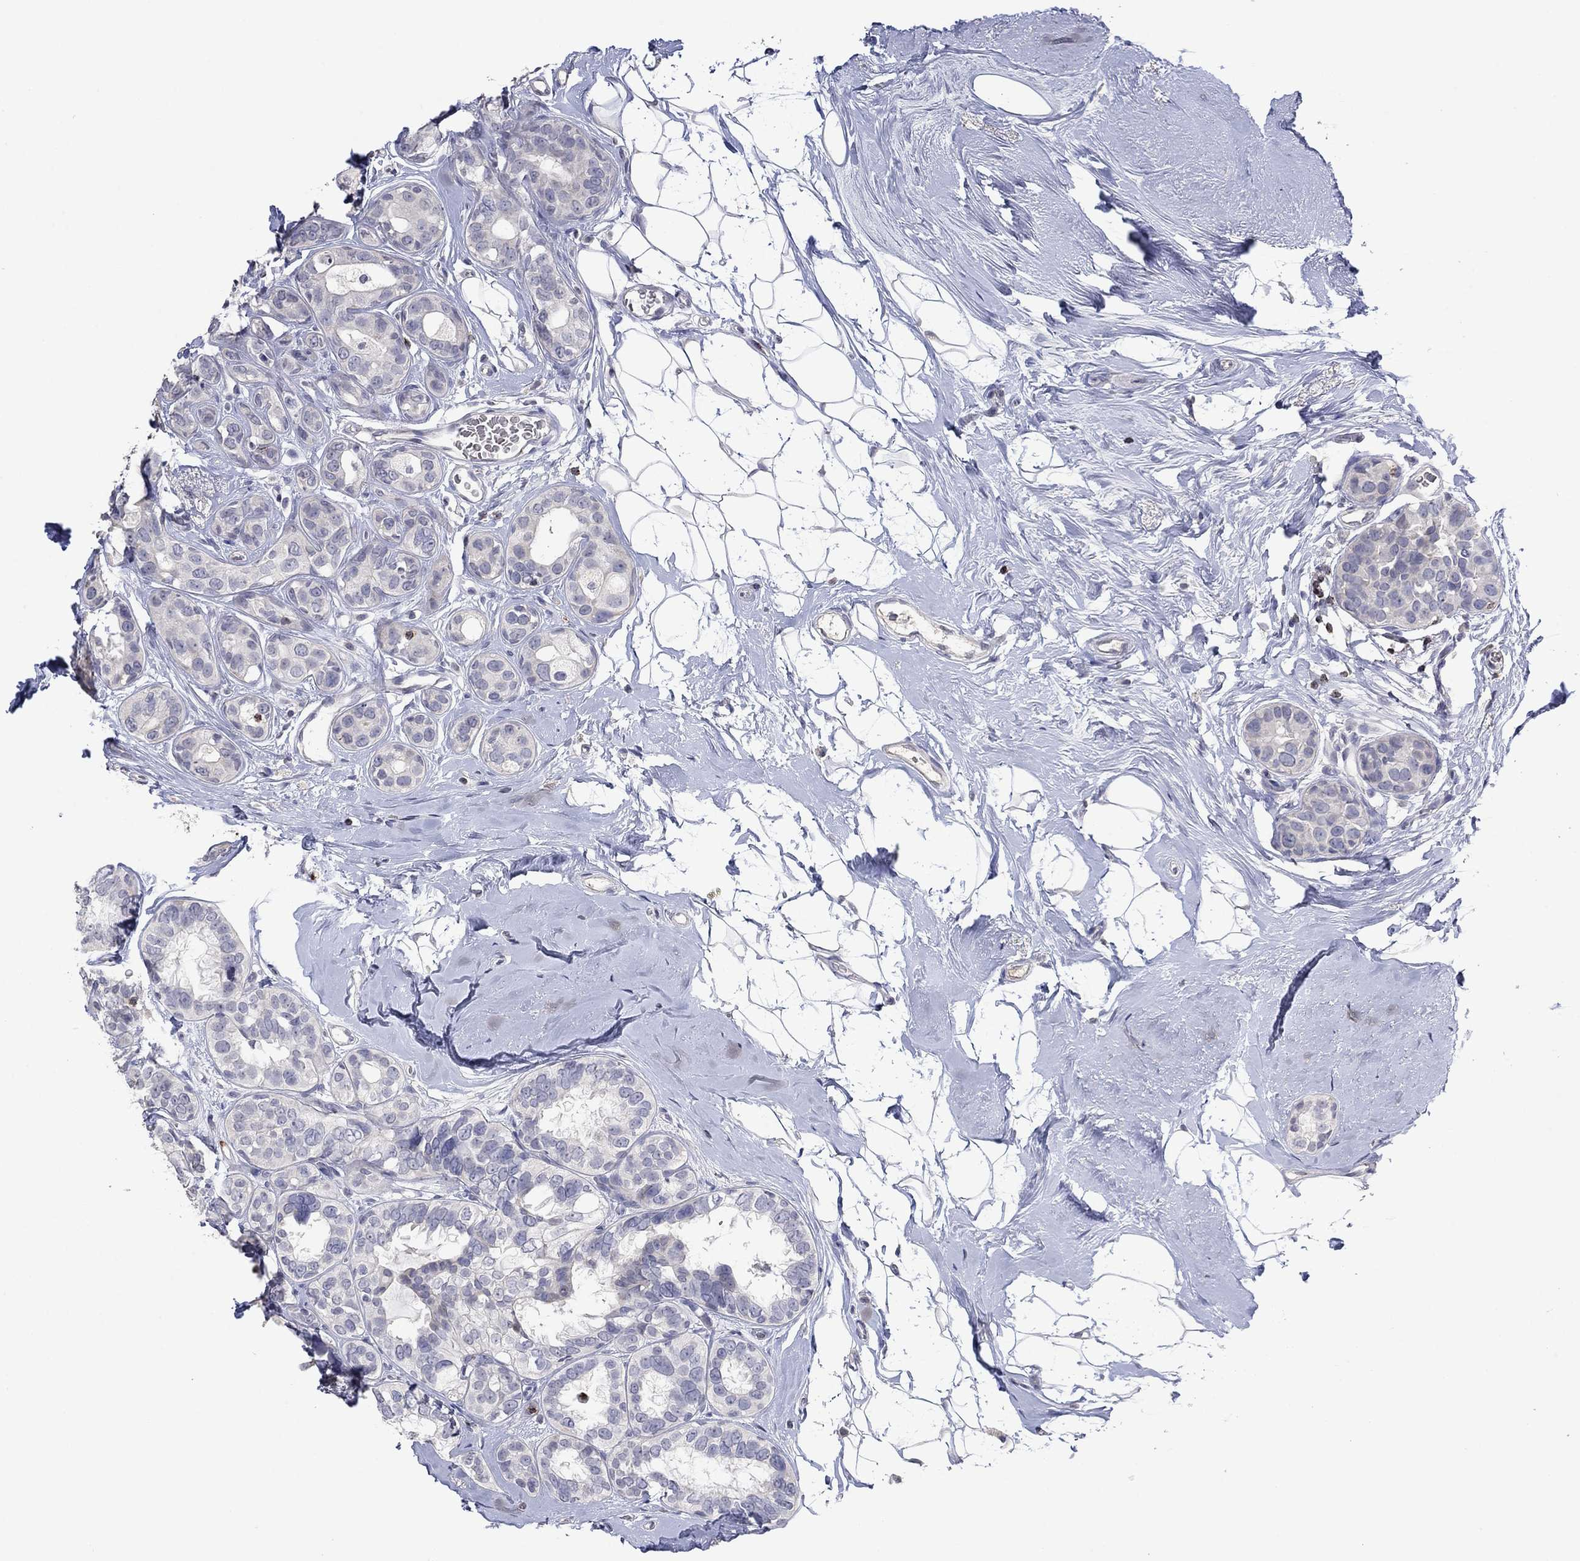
{"staining": {"intensity": "negative", "quantity": "none", "location": "none"}, "tissue": "breast cancer", "cell_type": "Tumor cells", "image_type": "cancer", "snomed": [{"axis": "morphology", "description": "Duct carcinoma"}, {"axis": "topography", "description": "Breast"}], "caption": "This is an immunohistochemistry (IHC) micrograph of infiltrating ductal carcinoma (breast). There is no positivity in tumor cells.", "gene": "CCL5", "patient": {"sex": "female", "age": 55}}